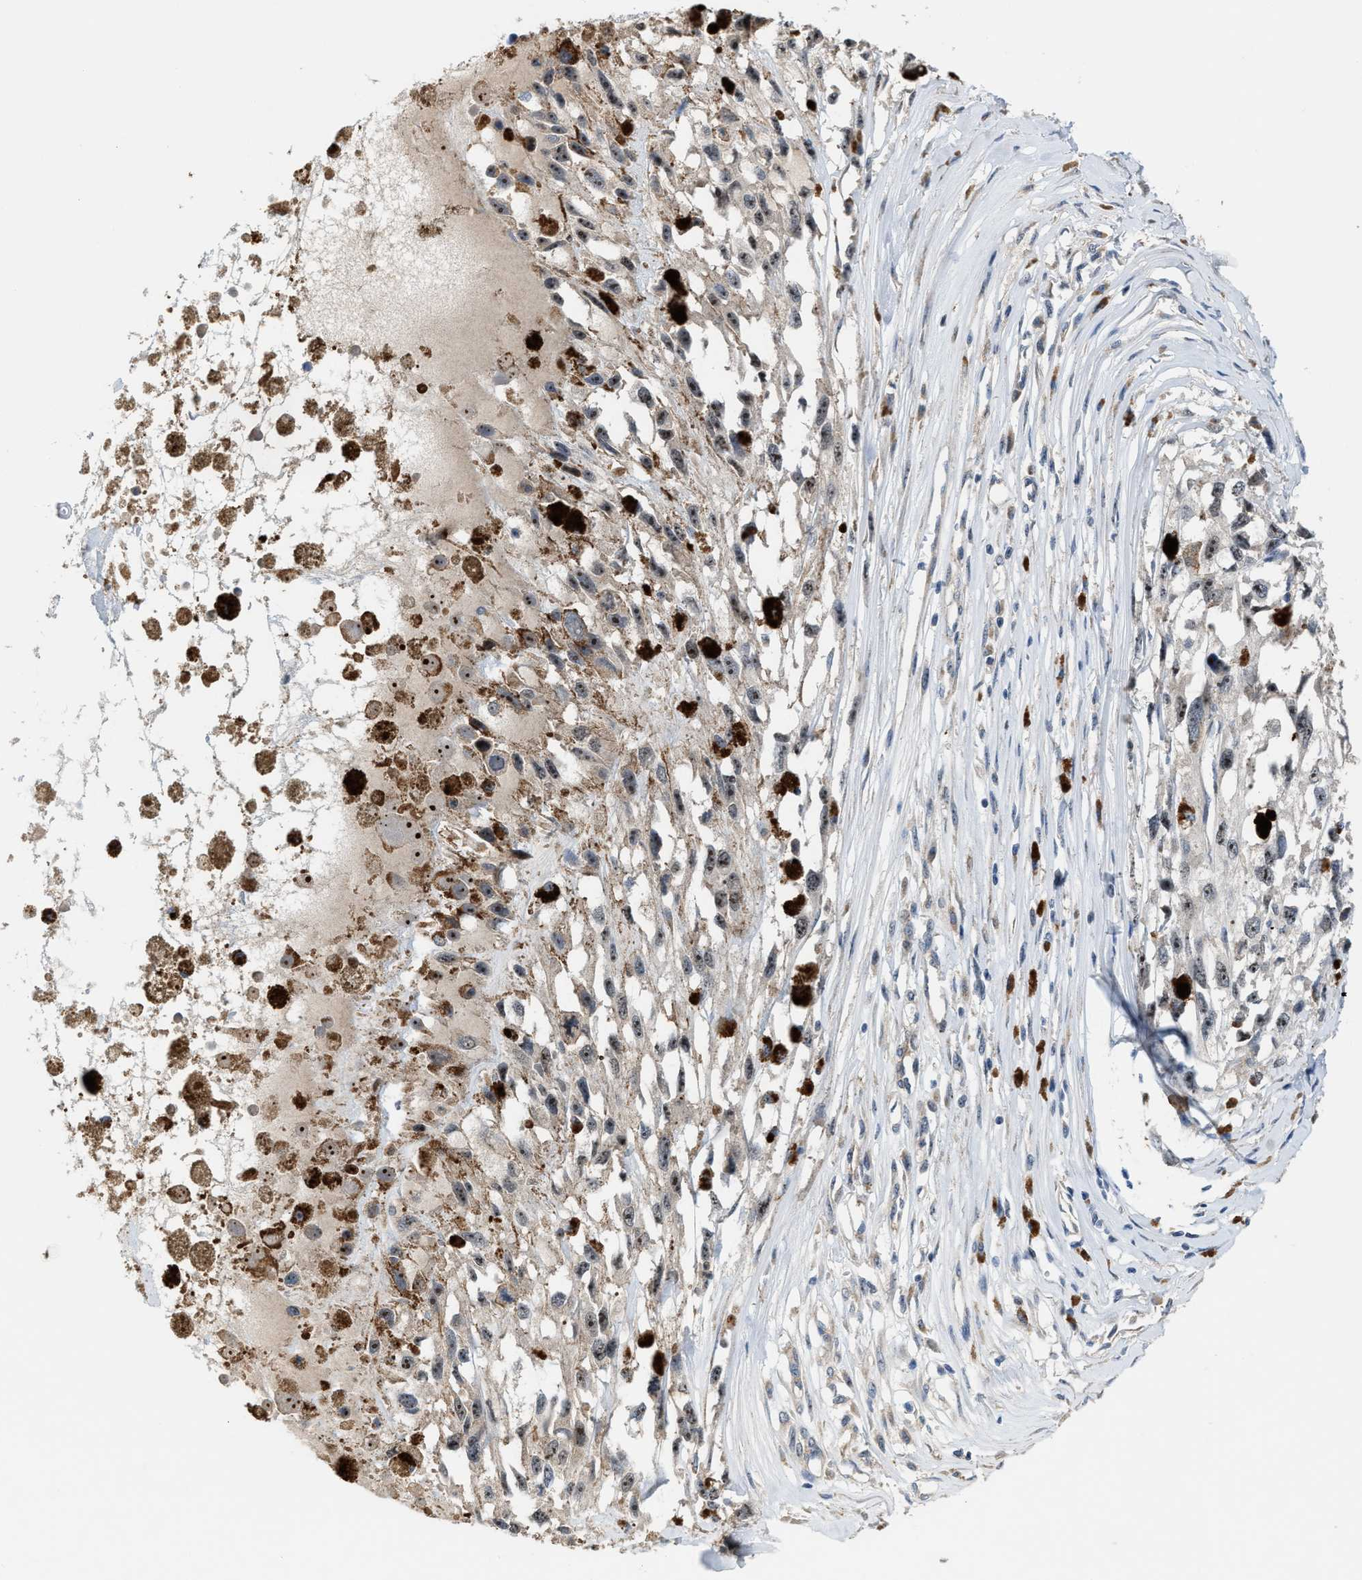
{"staining": {"intensity": "moderate", "quantity": ">75%", "location": "nuclear"}, "tissue": "melanoma", "cell_type": "Tumor cells", "image_type": "cancer", "snomed": [{"axis": "morphology", "description": "Malignant melanoma, Metastatic site"}, {"axis": "topography", "description": "Lymph node"}], "caption": "Moderate nuclear expression is seen in approximately >75% of tumor cells in melanoma.", "gene": "ZNF783", "patient": {"sex": "male", "age": 59}}